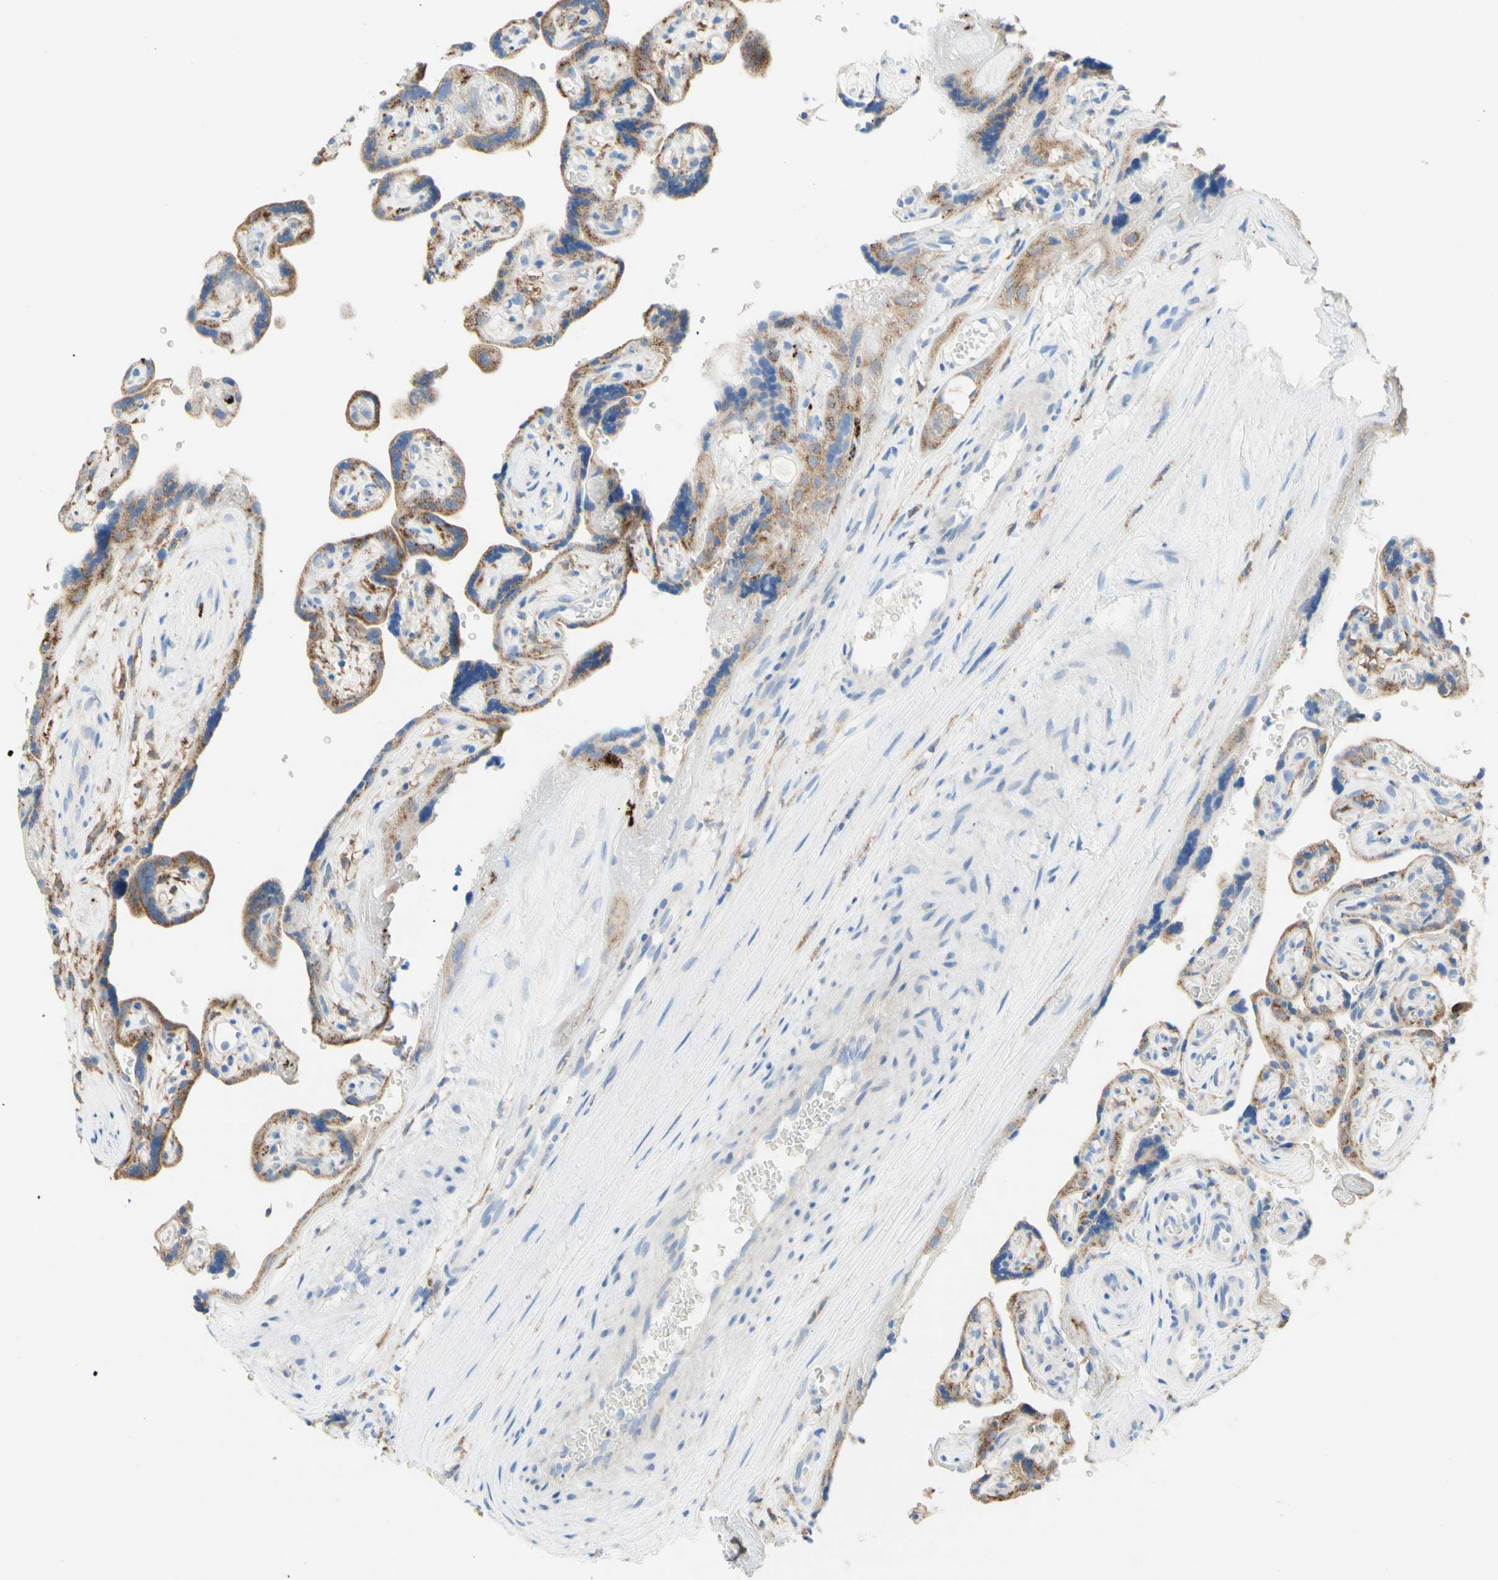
{"staining": {"intensity": "weak", "quantity": ">75%", "location": "cytoplasmic/membranous"}, "tissue": "placenta", "cell_type": "Decidual cells", "image_type": "normal", "snomed": [{"axis": "morphology", "description": "Normal tissue, NOS"}, {"axis": "topography", "description": "Placenta"}], "caption": "The micrograph displays immunohistochemical staining of benign placenta. There is weak cytoplasmic/membranous expression is appreciated in about >75% of decidual cells.", "gene": "URB2", "patient": {"sex": "female", "age": 30}}